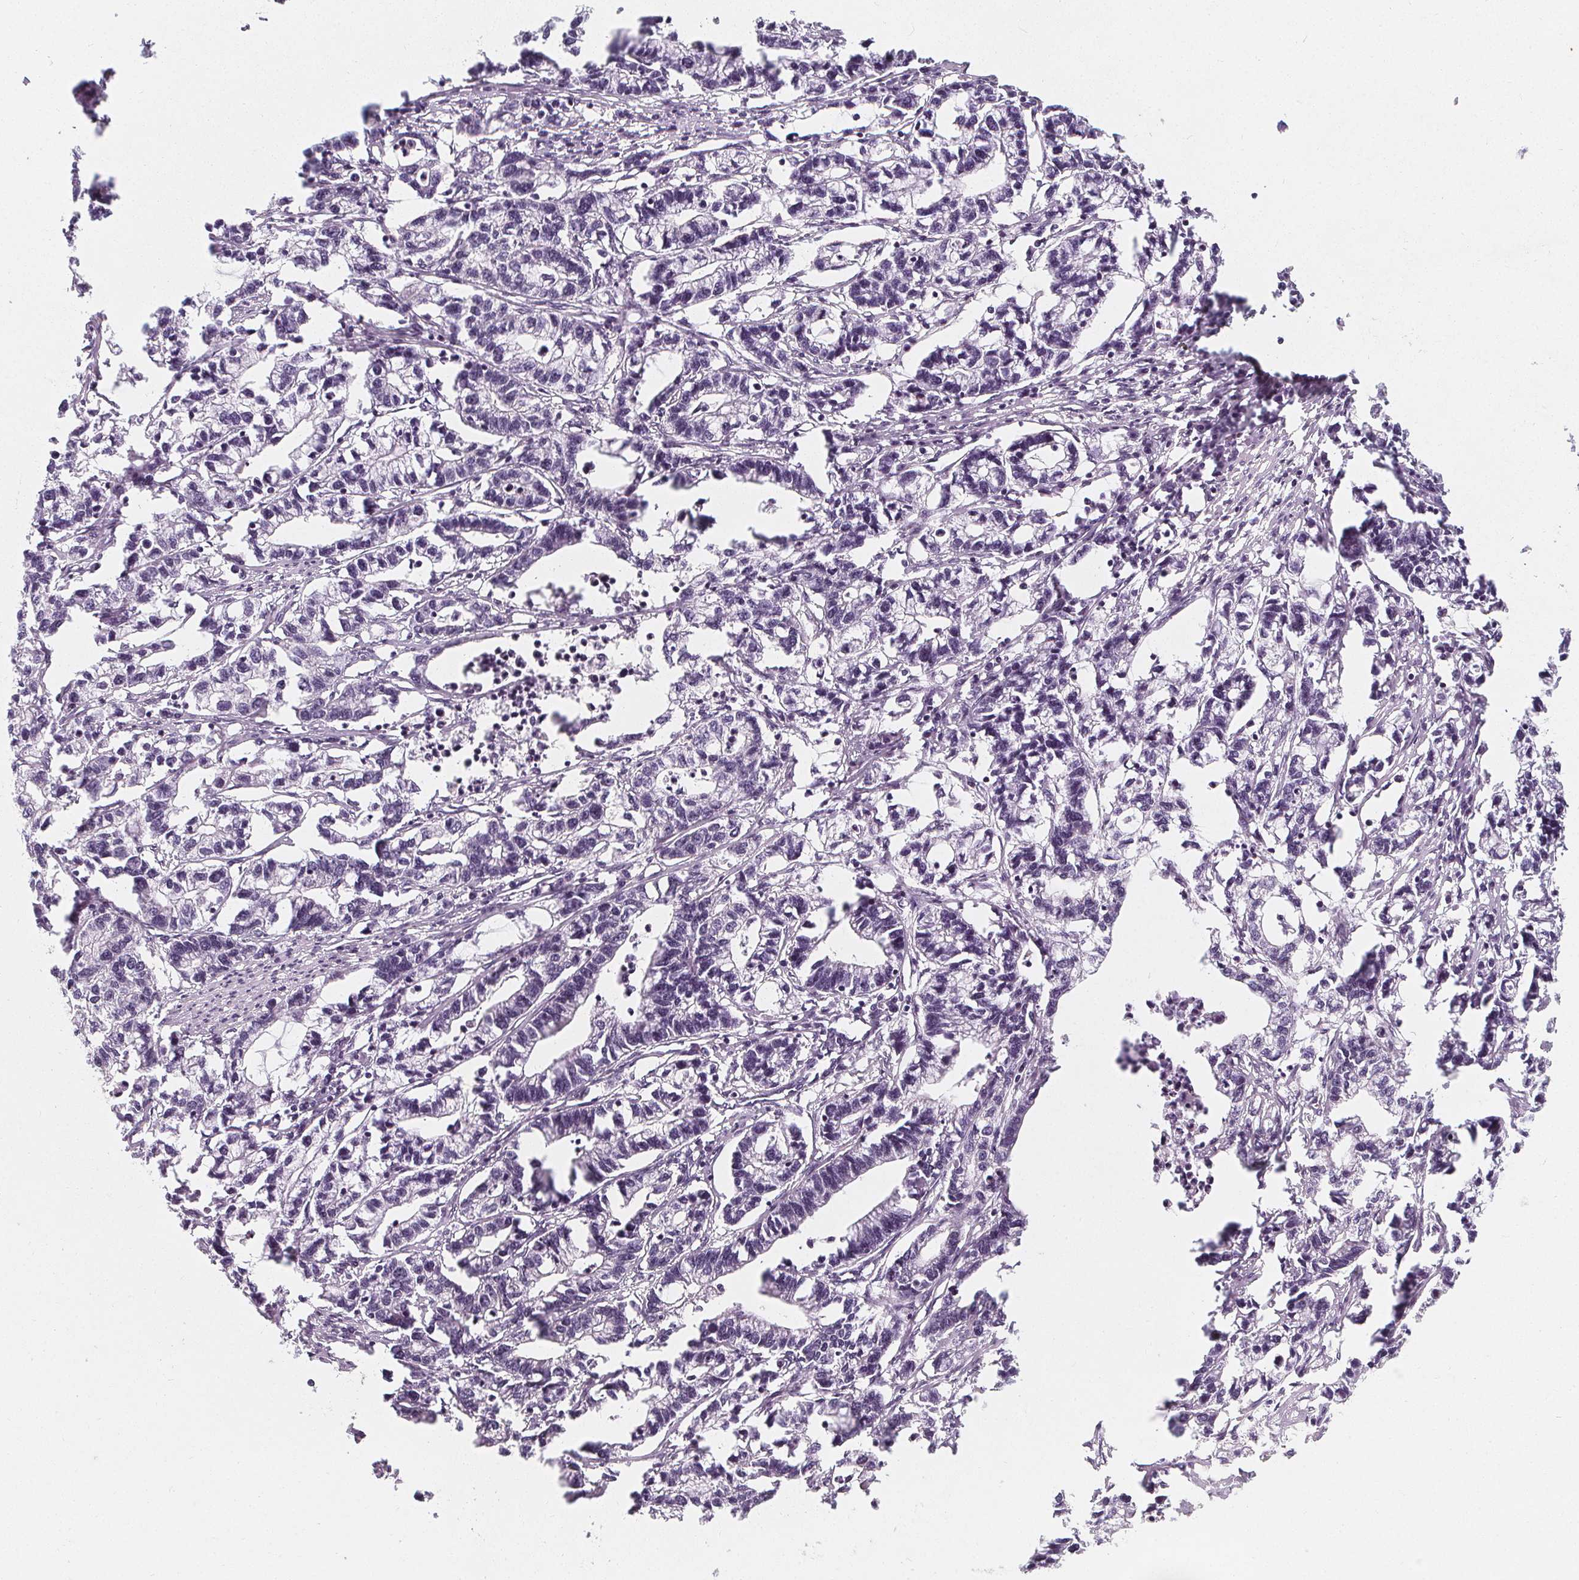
{"staining": {"intensity": "negative", "quantity": "none", "location": "none"}, "tissue": "stomach cancer", "cell_type": "Tumor cells", "image_type": "cancer", "snomed": [{"axis": "morphology", "description": "Adenocarcinoma, NOS"}, {"axis": "topography", "description": "Stomach"}], "caption": "A high-resolution photomicrograph shows immunohistochemistry (IHC) staining of stomach cancer (adenocarcinoma), which displays no significant staining in tumor cells. Brightfield microscopy of immunohistochemistry (IHC) stained with DAB (brown) and hematoxylin (blue), captured at high magnification.", "gene": "DBX2", "patient": {"sex": "male", "age": 83}}